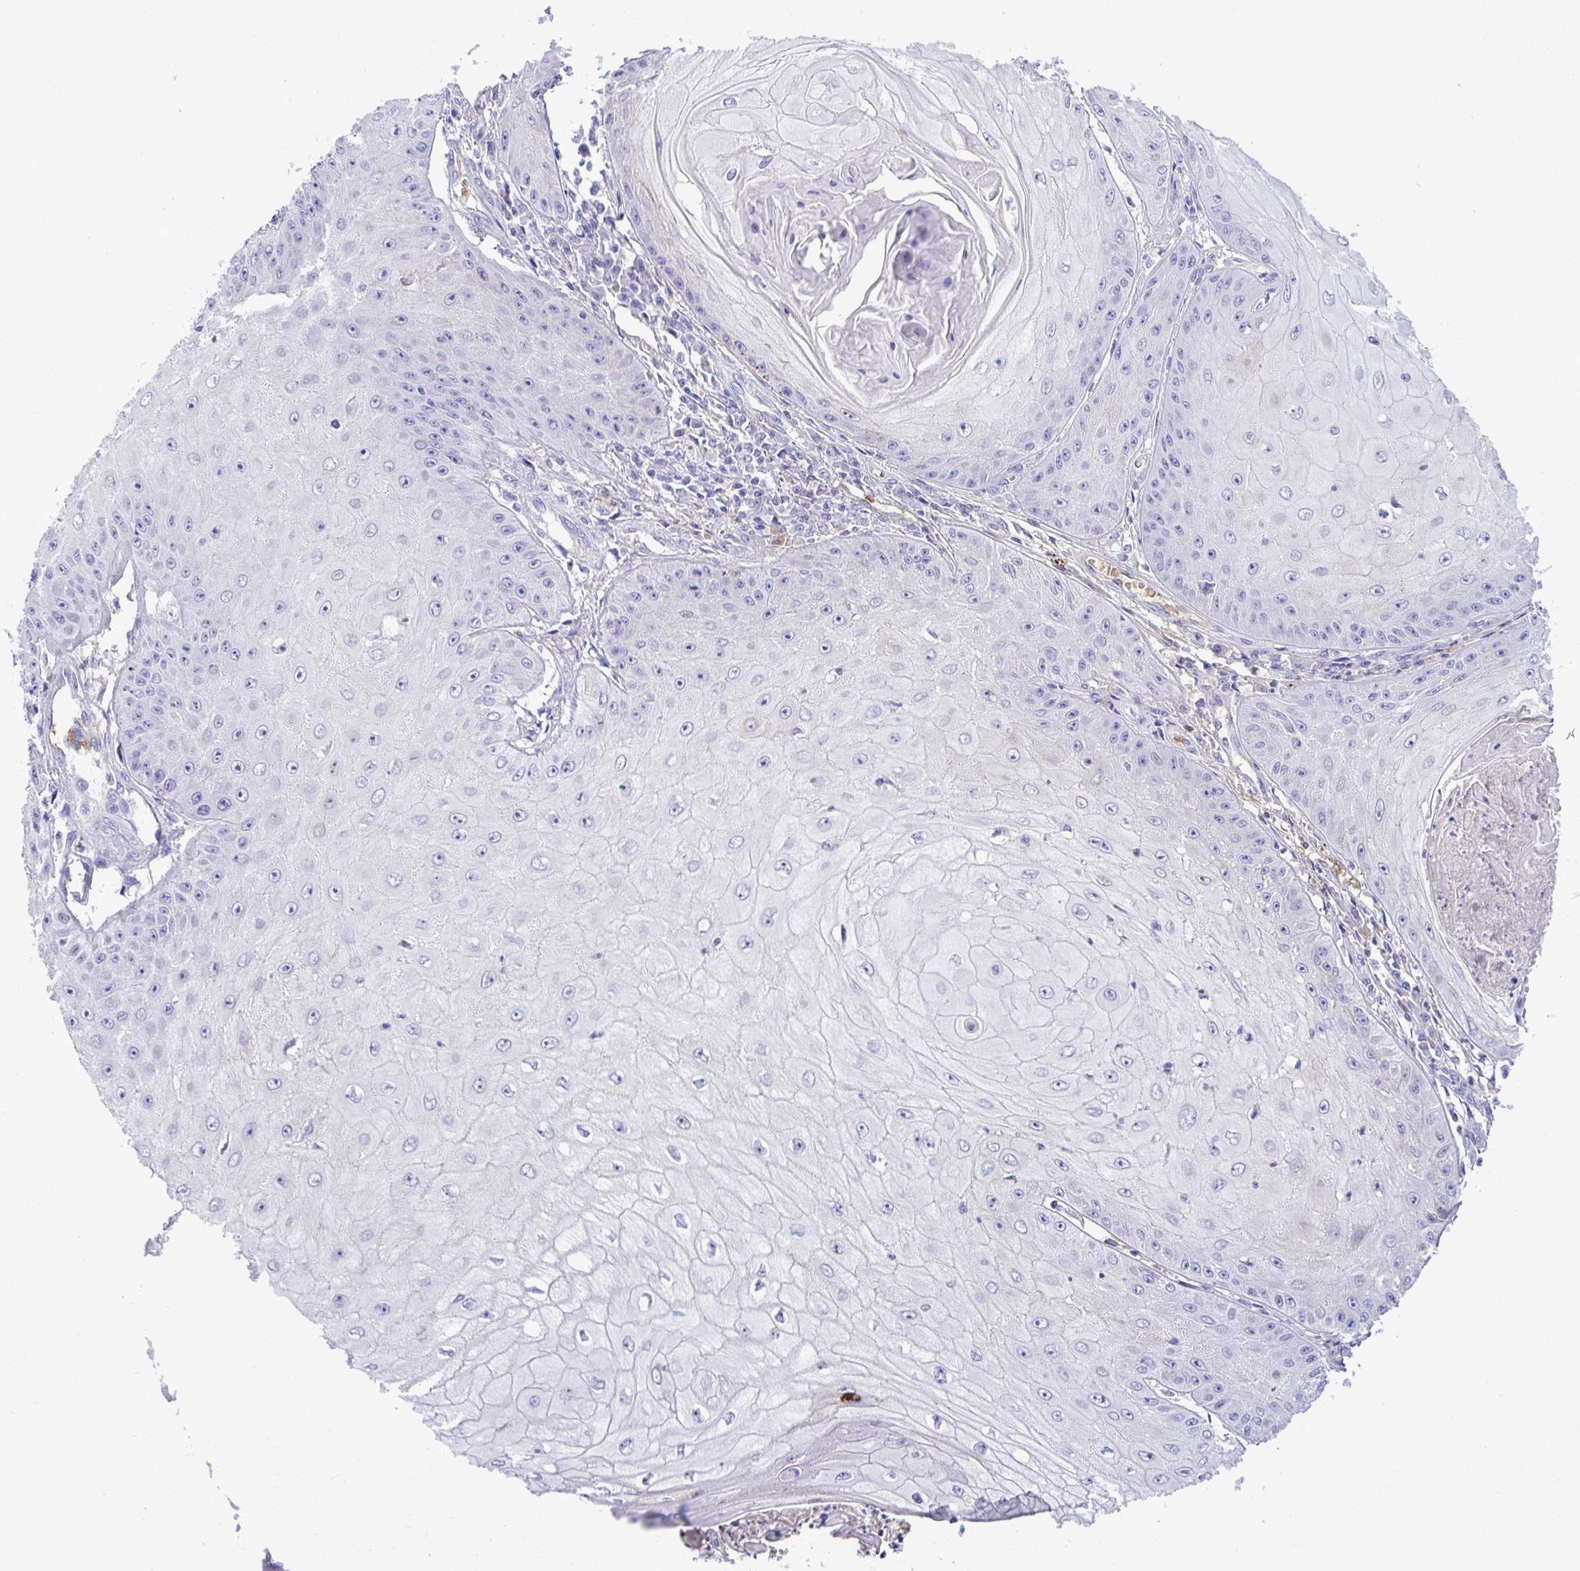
{"staining": {"intensity": "negative", "quantity": "none", "location": "none"}, "tissue": "skin cancer", "cell_type": "Tumor cells", "image_type": "cancer", "snomed": [{"axis": "morphology", "description": "Squamous cell carcinoma, NOS"}, {"axis": "topography", "description": "Skin"}], "caption": "There is no significant positivity in tumor cells of skin squamous cell carcinoma. (Immunohistochemistry, brightfield microscopy, high magnification).", "gene": "HRG", "patient": {"sex": "male", "age": 70}}